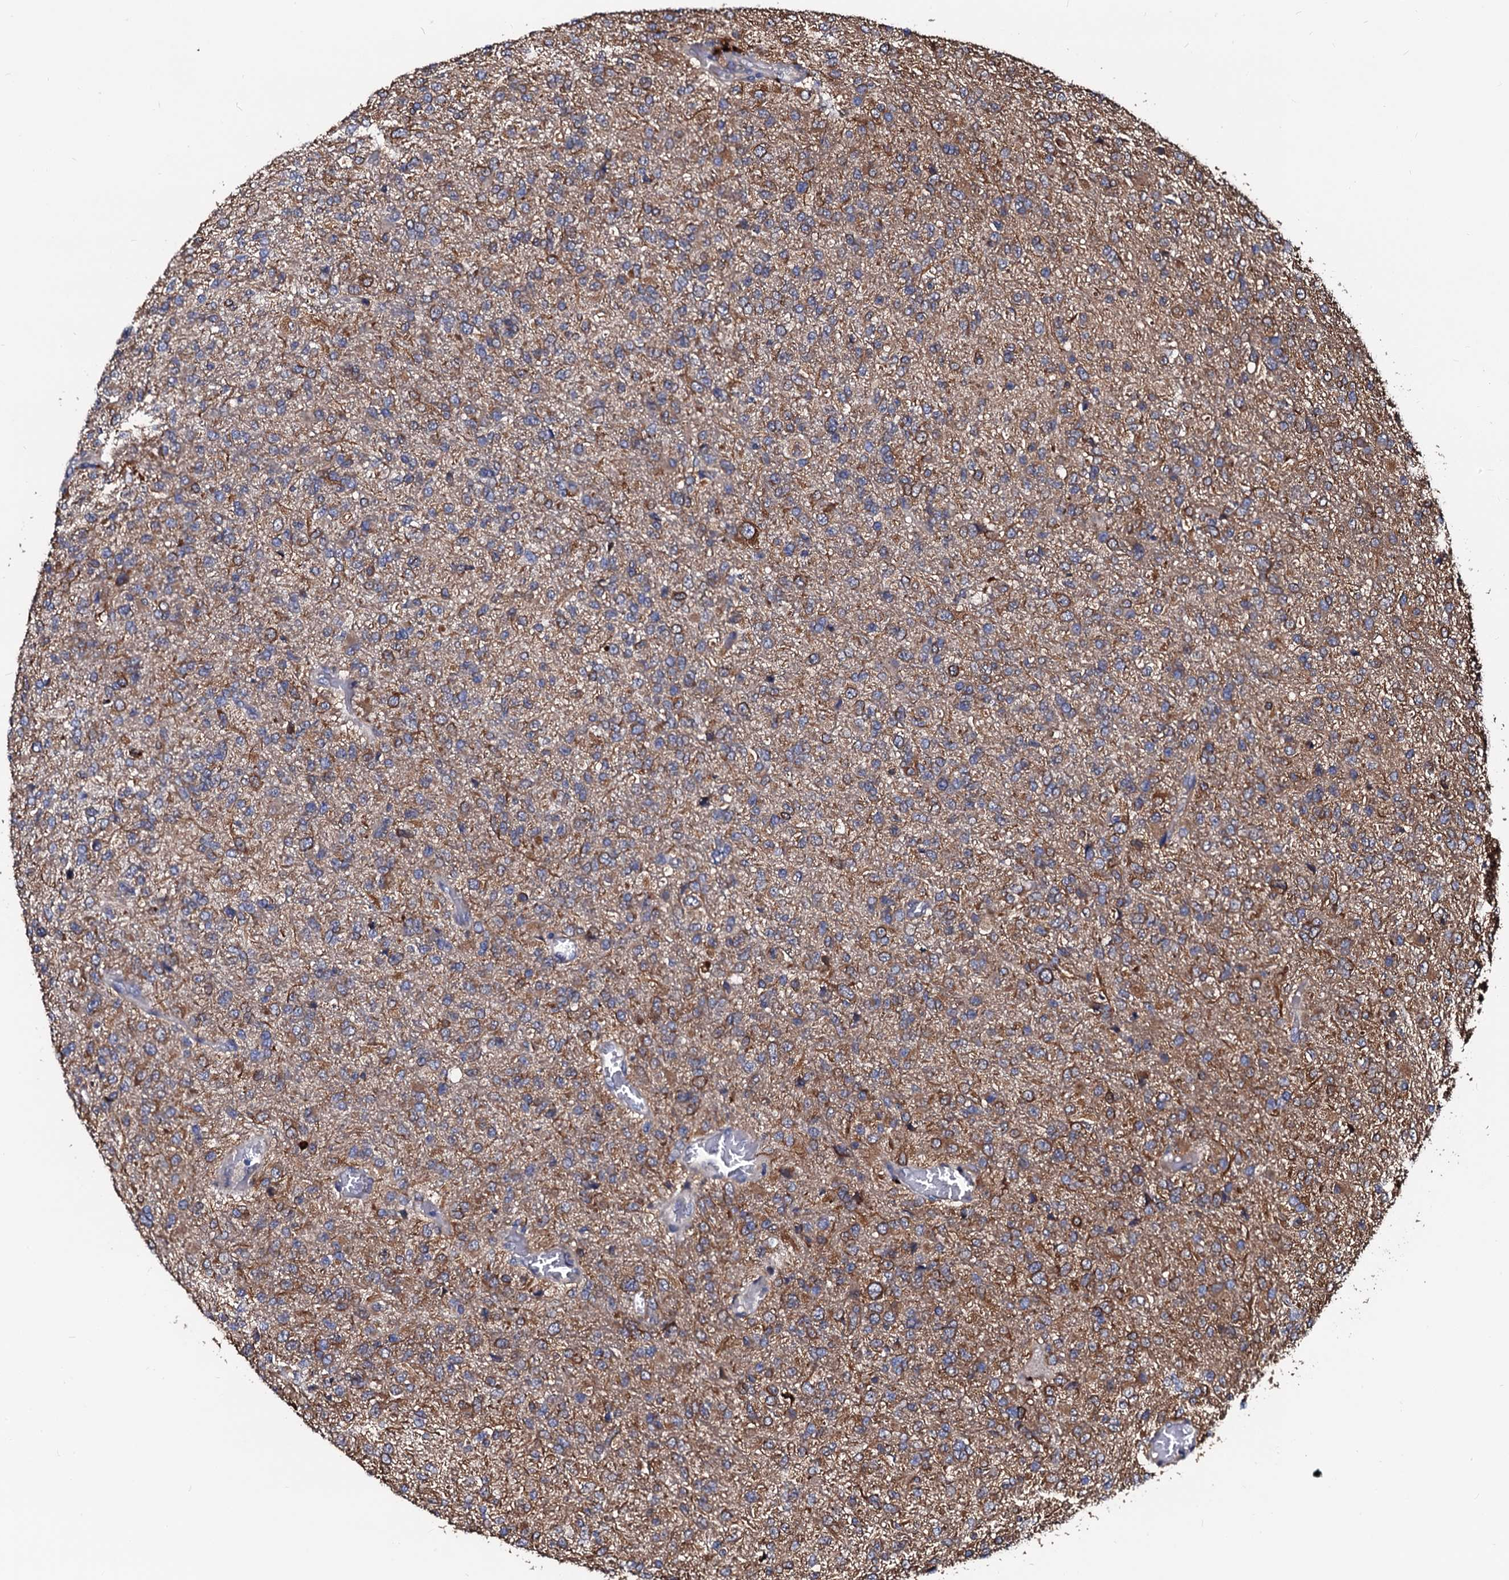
{"staining": {"intensity": "moderate", "quantity": "25%-75%", "location": "cytoplasmic/membranous"}, "tissue": "glioma", "cell_type": "Tumor cells", "image_type": "cancer", "snomed": [{"axis": "morphology", "description": "Glioma, malignant, High grade"}, {"axis": "topography", "description": "Brain"}], "caption": "IHC image of neoplastic tissue: human glioma stained using immunohistochemistry shows medium levels of moderate protein expression localized specifically in the cytoplasmic/membranous of tumor cells, appearing as a cytoplasmic/membranous brown color.", "gene": "N4BP1", "patient": {"sex": "female", "age": 74}}